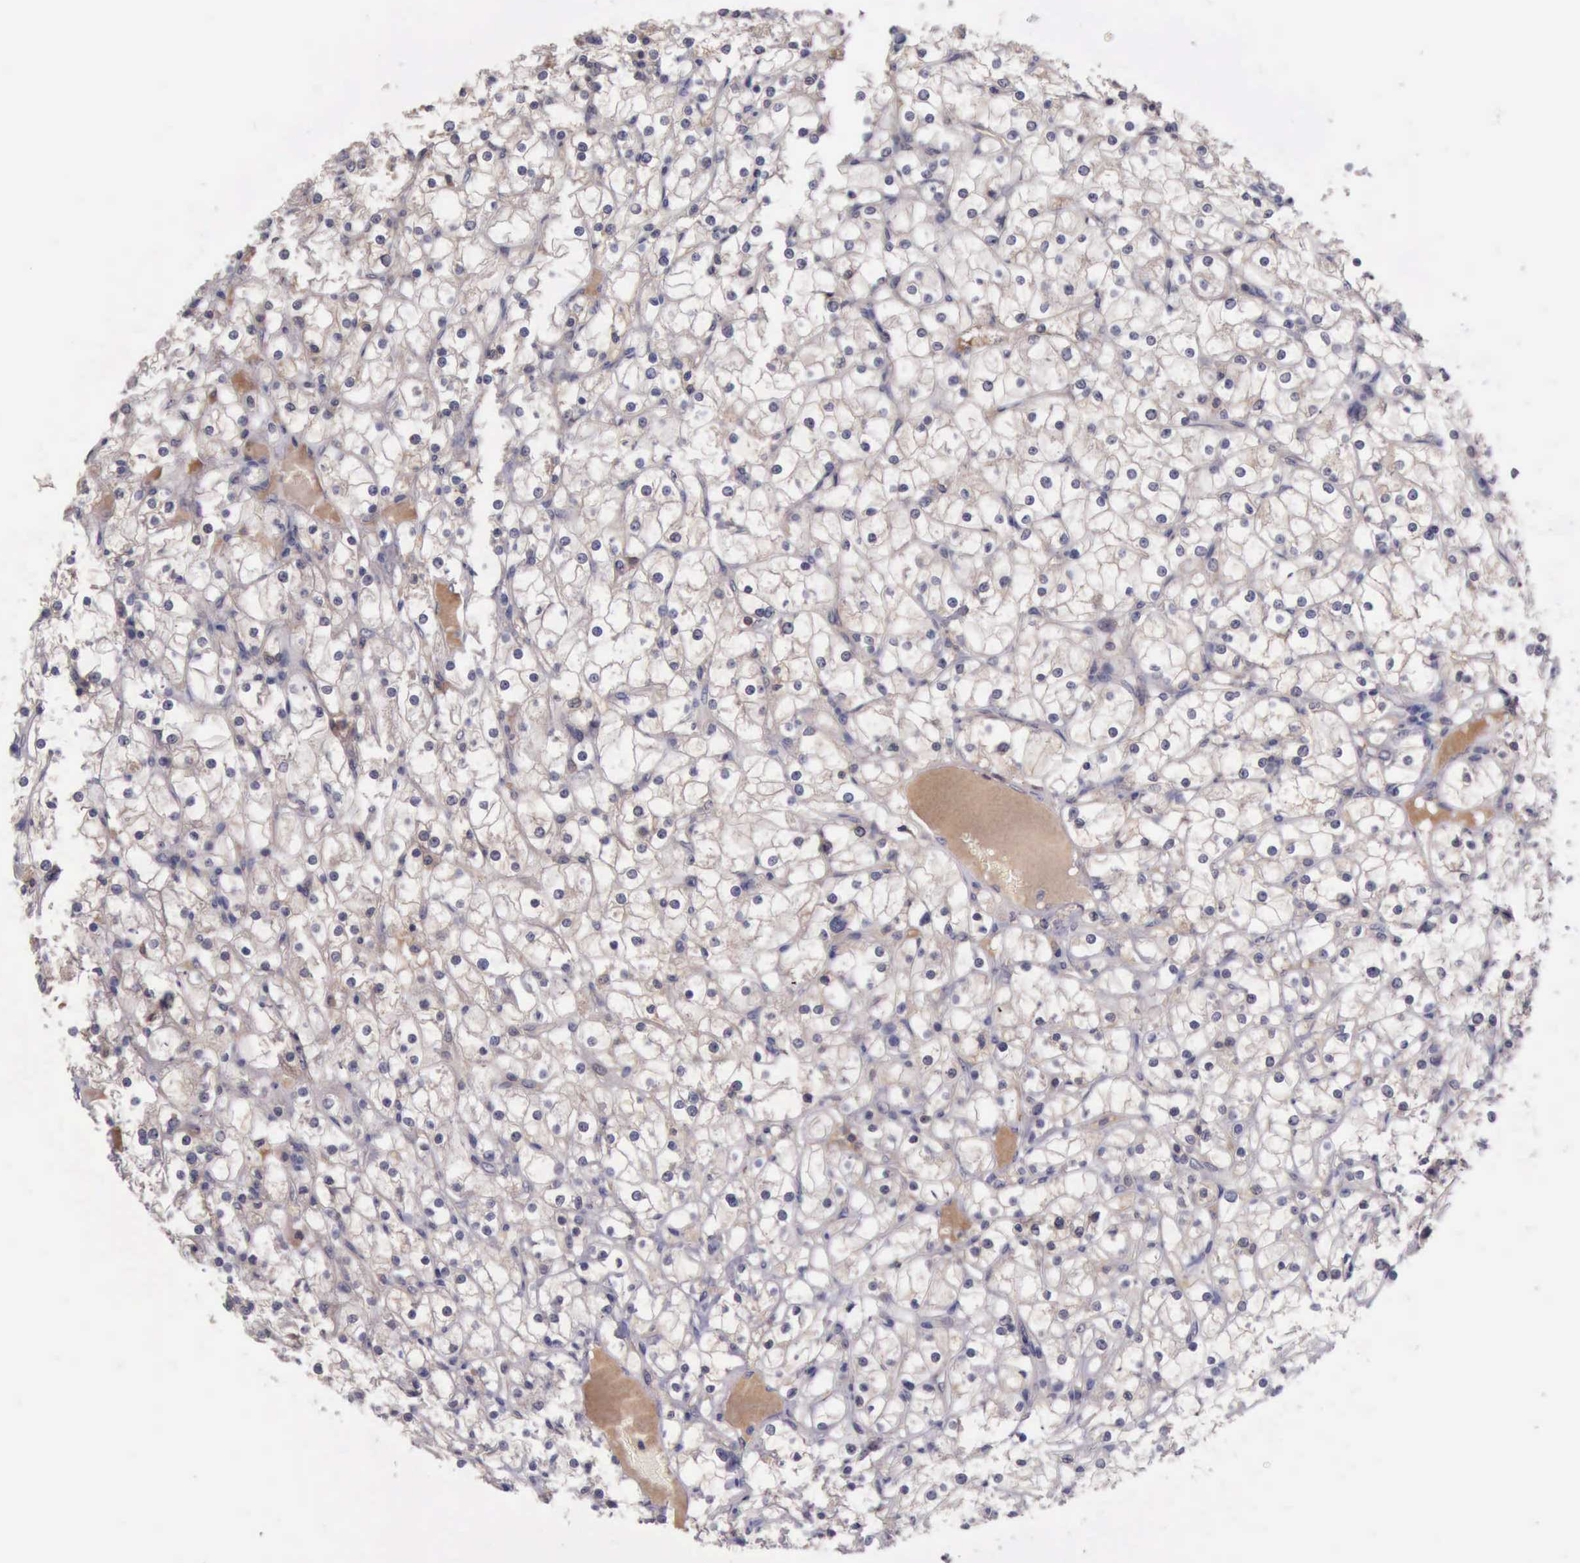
{"staining": {"intensity": "negative", "quantity": "none", "location": "none"}, "tissue": "renal cancer", "cell_type": "Tumor cells", "image_type": "cancer", "snomed": [{"axis": "morphology", "description": "Adenocarcinoma, NOS"}, {"axis": "topography", "description": "Kidney"}], "caption": "Tumor cells show no significant positivity in renal cancer (adenocarcinoma). Brightfield microscopy of IHC stained with DAB (brown) and hematoxylin (blue), captured at high magnification.", "gene": "RAB39B", "patient": {"sex": "female", "age": 73}}